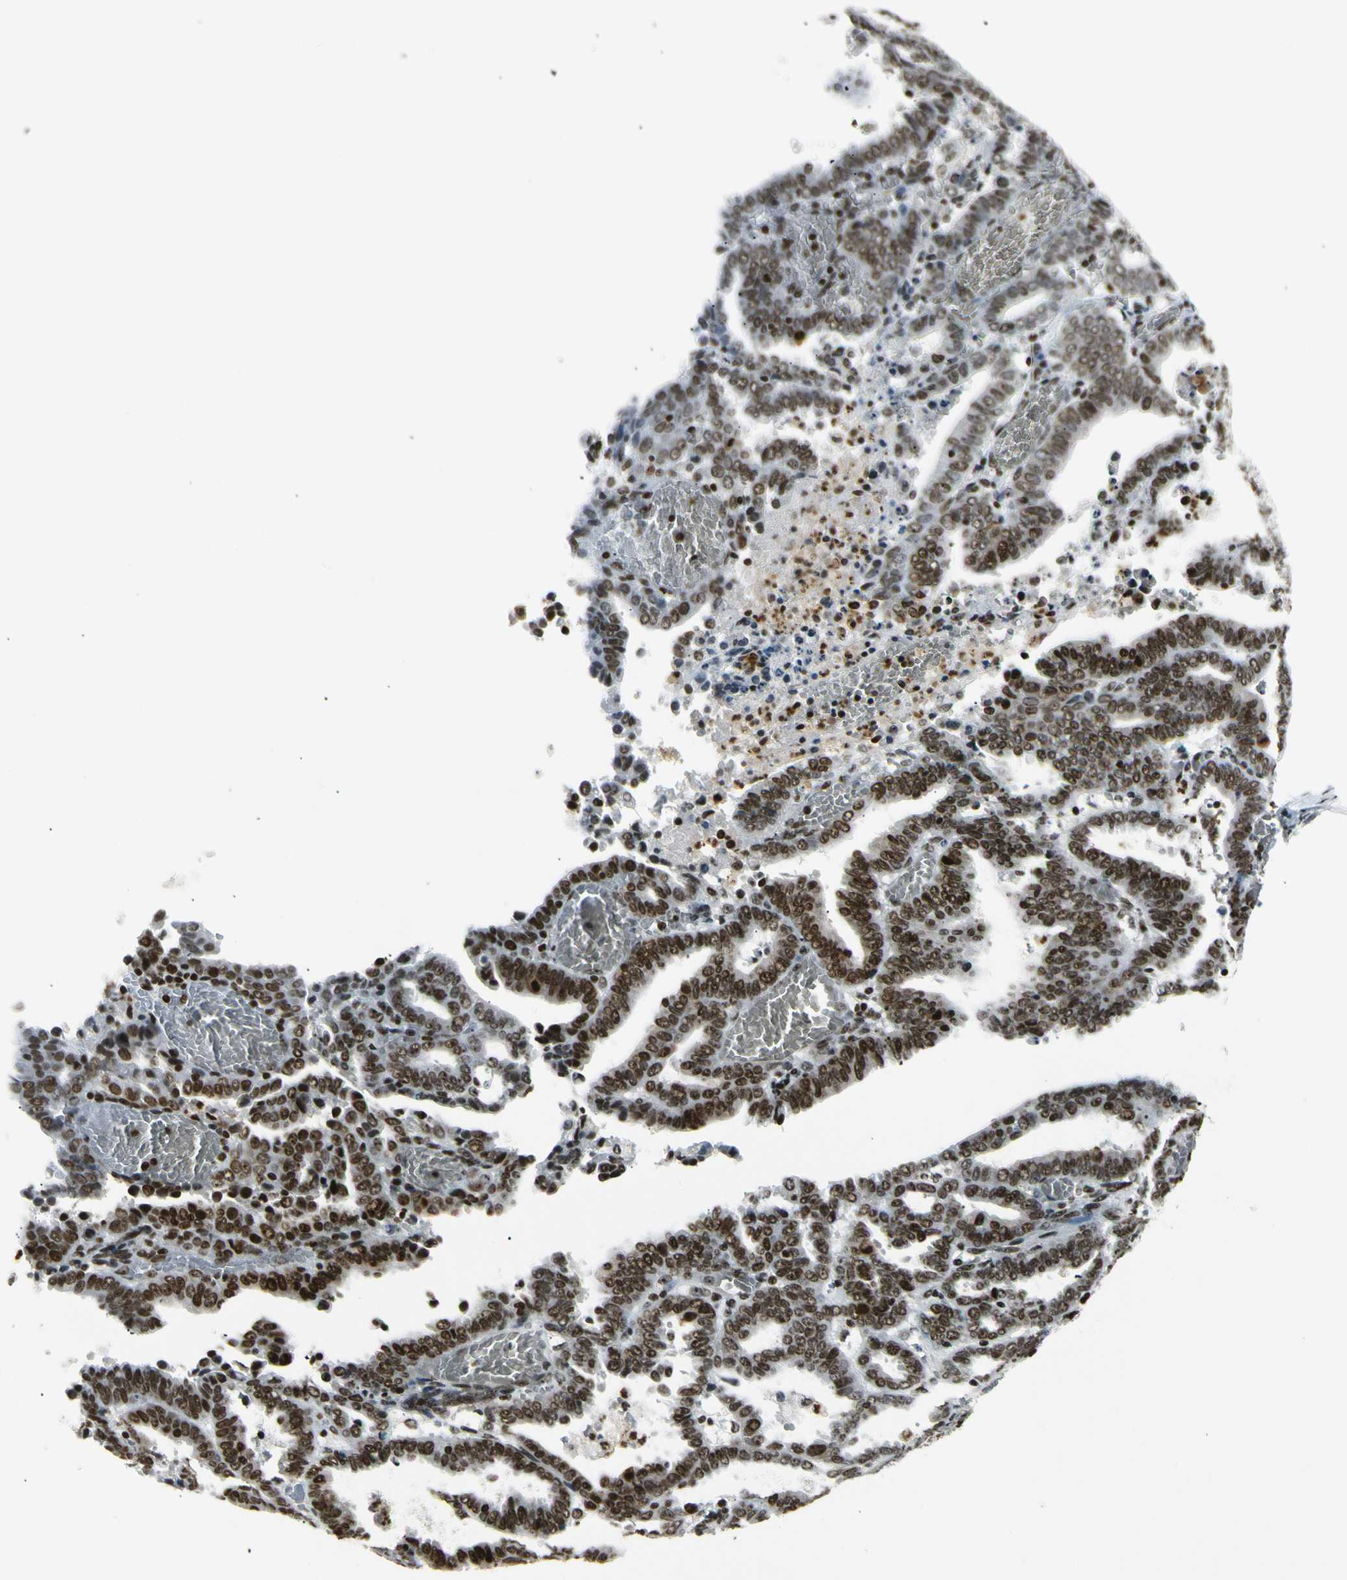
{"staining": {"intensity": "strong", "quantity": ">75%", "location": "nuclear"}, "tissue": "endometrial cancer", "cell_type": "Tumor cells", "image_type": "cancer", "snomed": [{"axis": "morphology", "description": "Adenocarcinoma, NOS"}, {"axis": "topography", "description": "Uterus"}], "caption": "High-magnification brightfield microscopy of endometrial cancer (adenocarcinoma) stained with DAB (brown) and counterstained with hematoxylin (blue). tumor cells exhibit strong nuclear expression is appreciated in about>75% of cells. The protein of interest is shown in brown color, while the nuclei are stained blue.", "gene": "UBTF", "patient": {"sex": "female", "age": 83}}